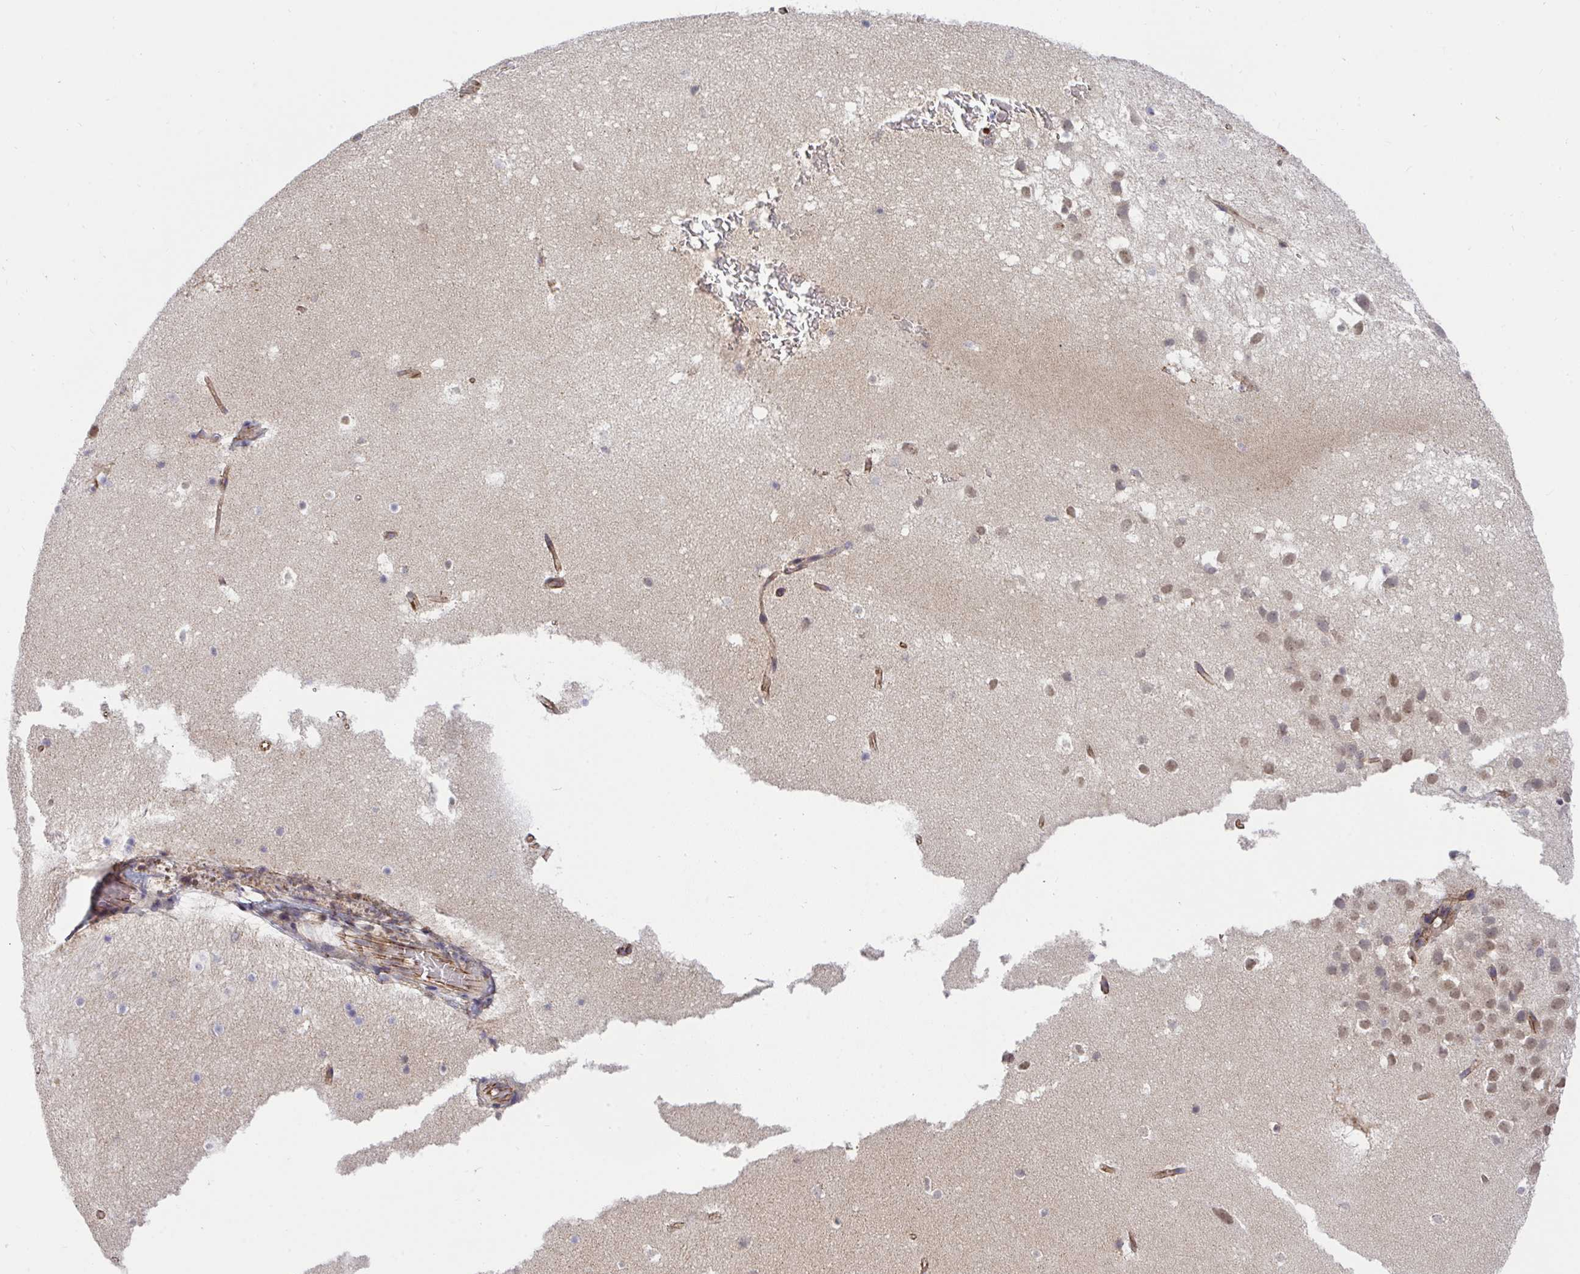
{"staining": {"intensity": "weak", "quantity": "25%-75%", "location": "nuclear"}, "tissue": "hippocampus", "cell_type": "Glial cells", "image_type": "normal", "snomed": [{"axis": "morphology", "description": "Normal tissue, NOS"}, {"axis": "topography", "description": "Hippocampus"}], "caption": "Hippocampus stained with a brown dye reveals weak nuclear positive expression in about 25%-75% of glial cells.", "gene": "PPP1CA", "patient": {"sex": "male", "age": 26}}